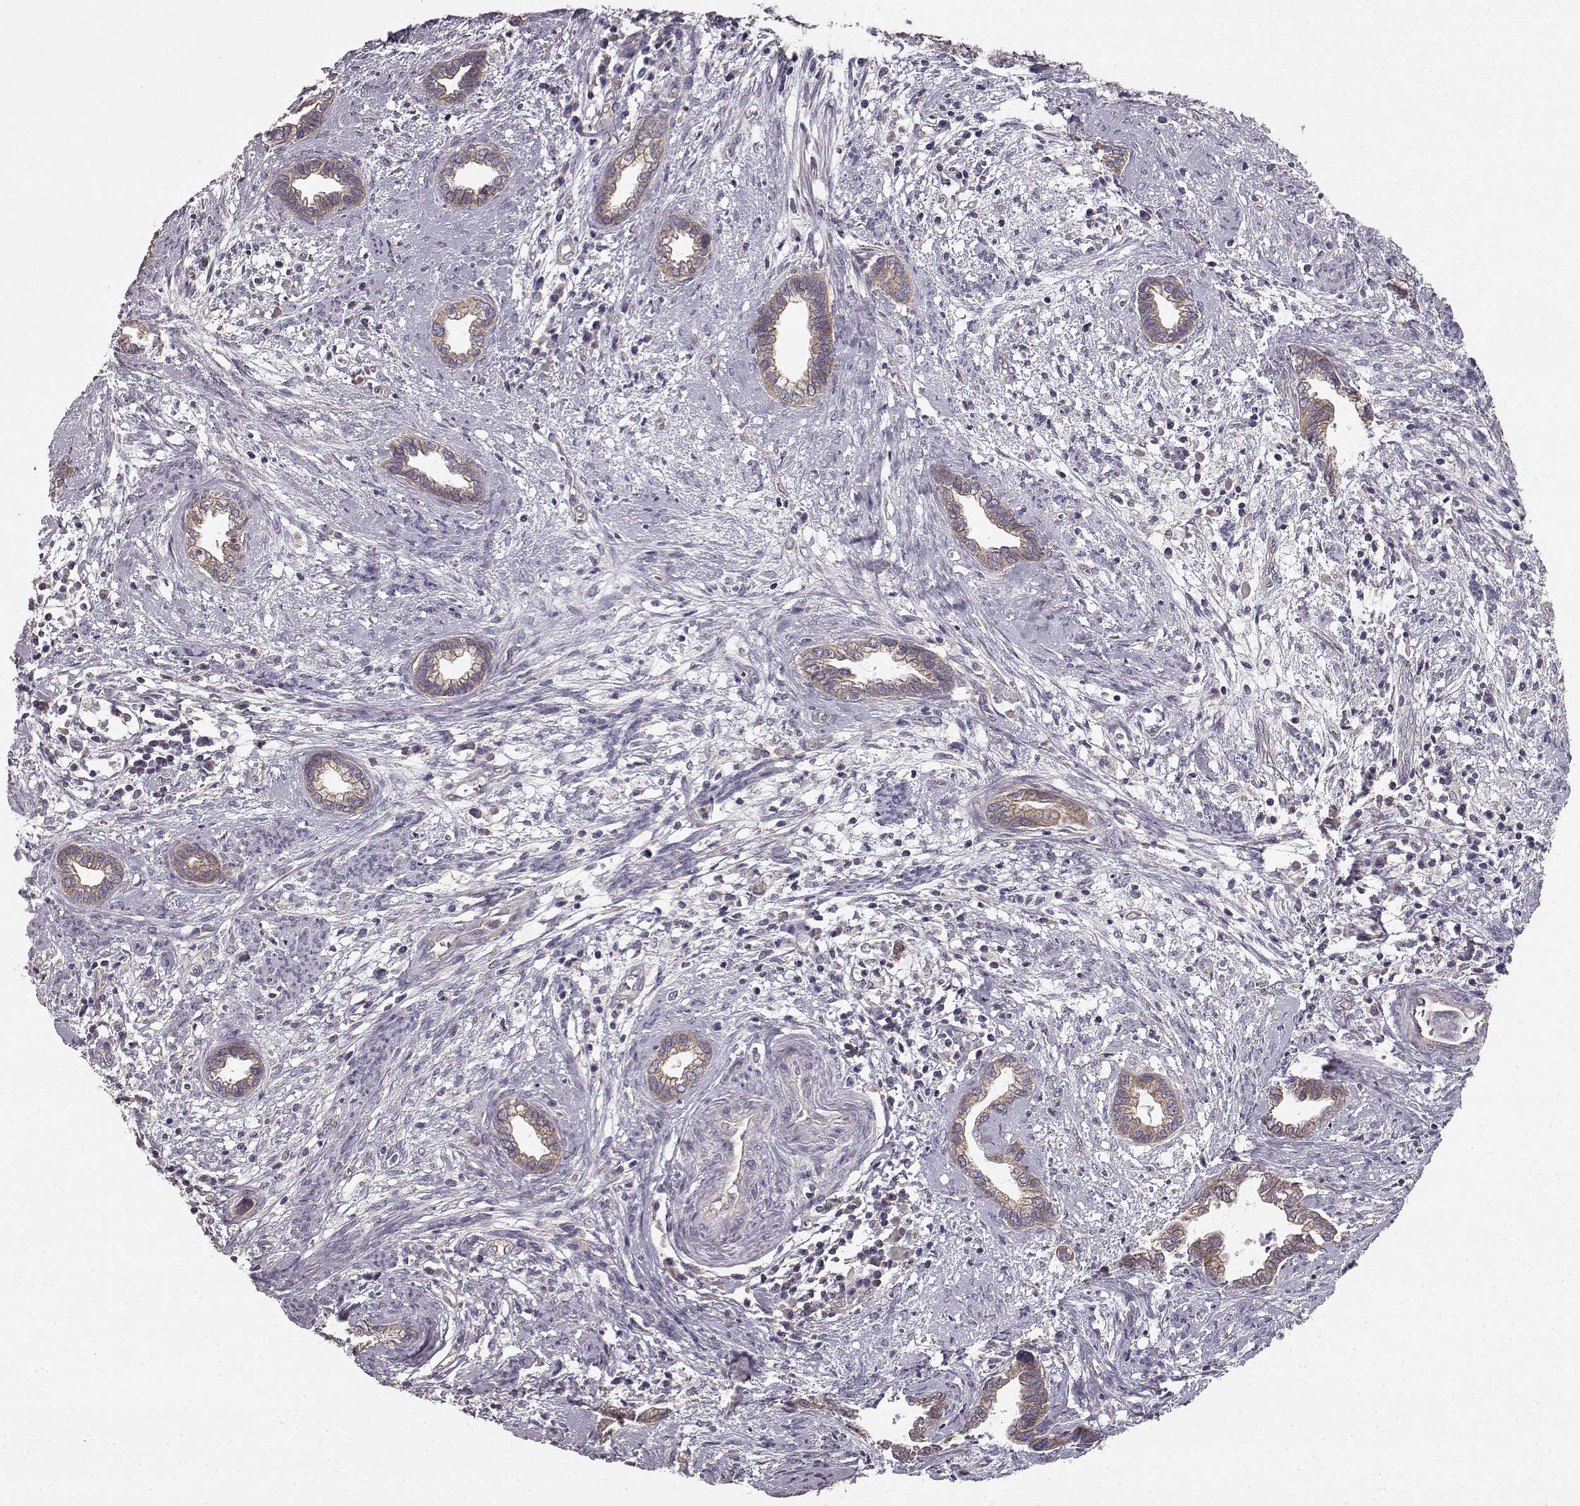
{"staining": {"intensity": "moderate", "quantity": ">75%", "location": "cytoplasmic/membranous"}, "tissue": "cervical cancer", "cell_type": "Tumor cells", "image_type": "cancer", "snomed": [{"axis": "morphology", "description": "Adenocarcinoma, NOS"}, {"axis": "topography", "description": "Cervix"}], "caption": "Human cervical cancer stained with a brown dye displays moderate cytoplasmic/membranous positive expression in about >75% of tumor cells.", "gene": "ERBB3", "patient": {"sex": "female", "age": 62}}